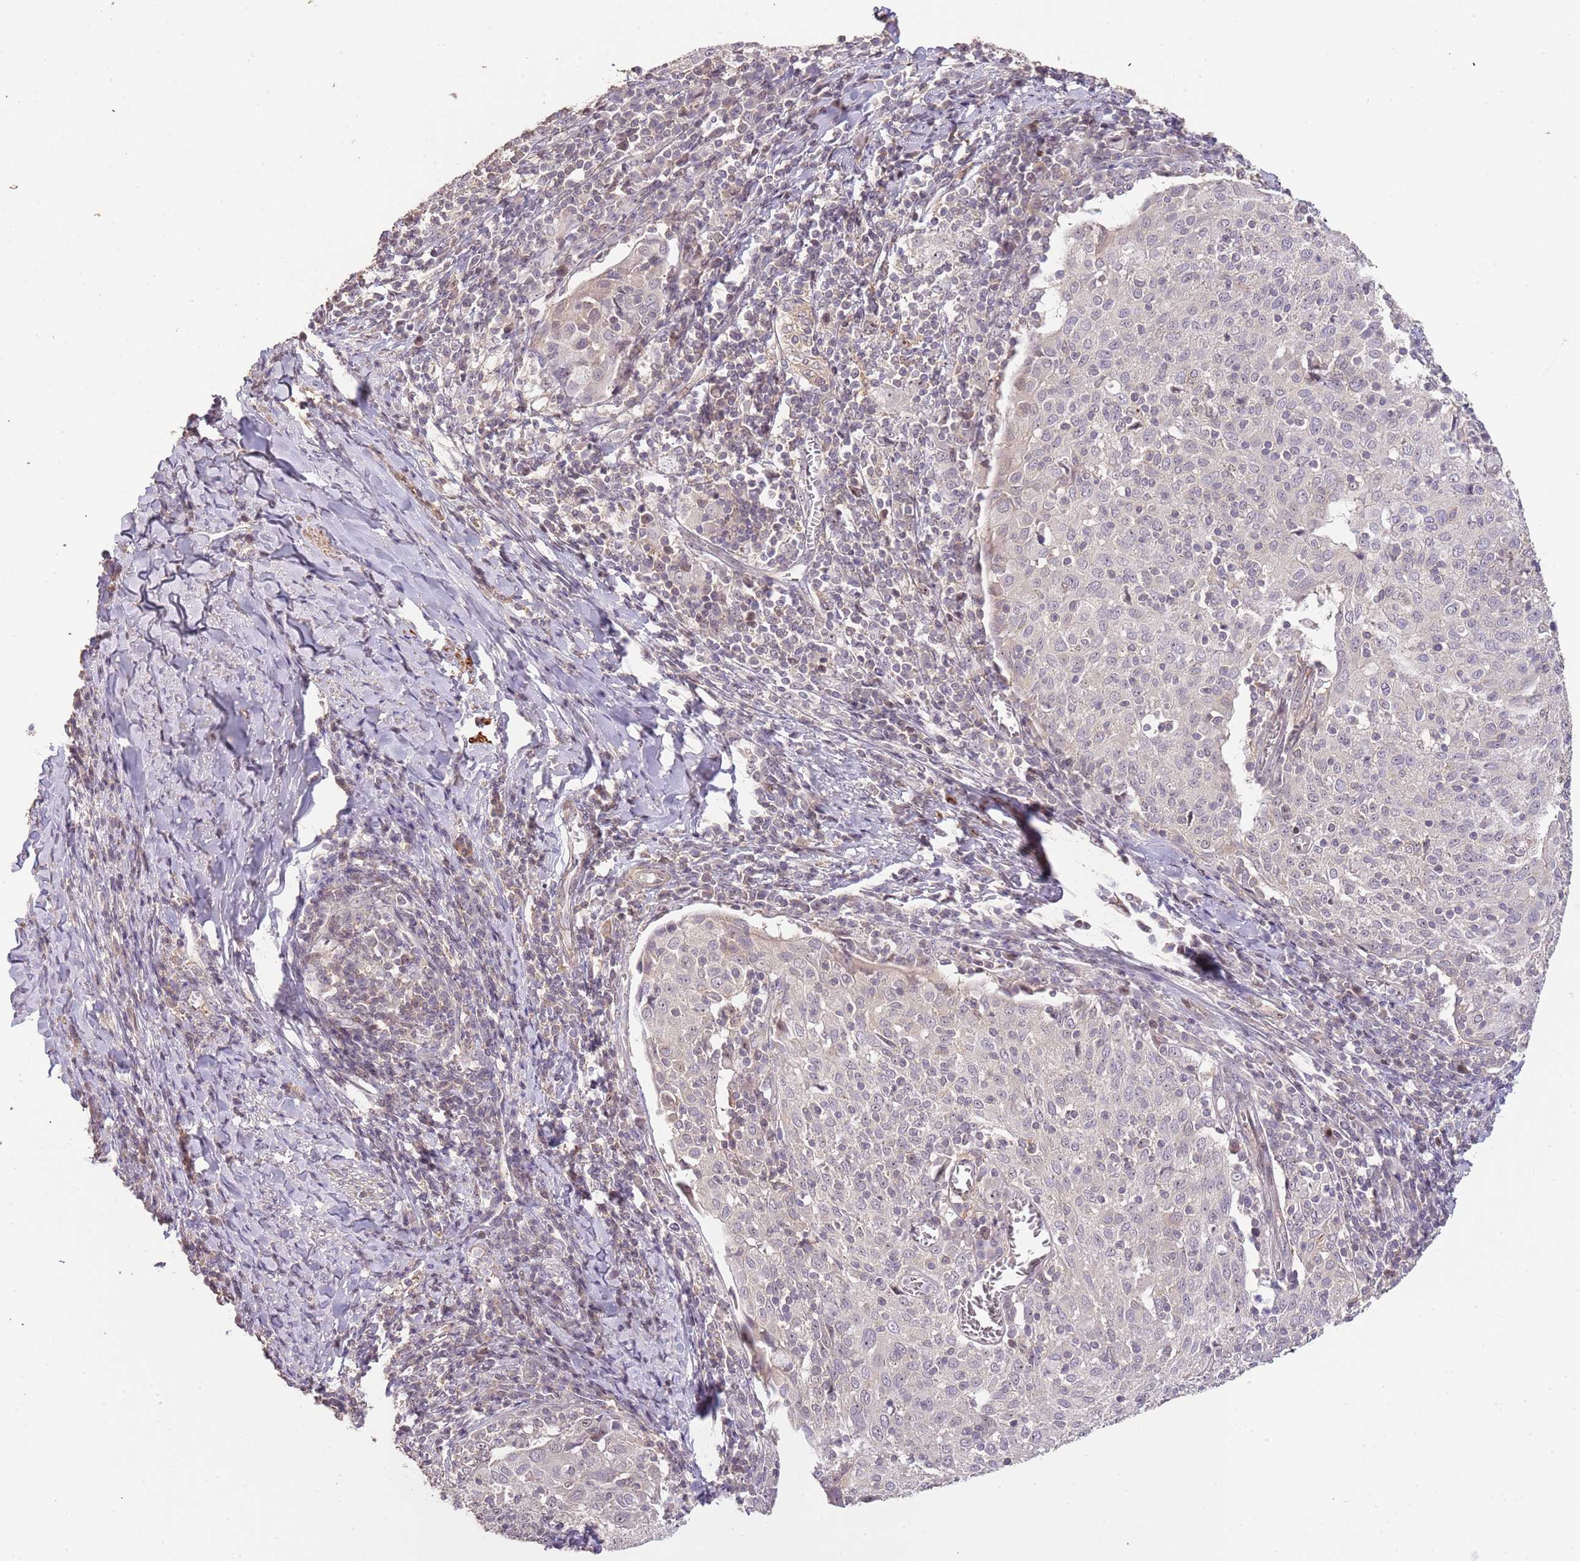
{"staining": {"intensity": "weak", "quantity": "<25%", "location": "nuclear"}, "tissue": "cervical cancer", "cell_type": "Tumor cells", "image_type": "cancer", "snomed": [{"axis": "morphology", "description": "Squamous cell carcinoma, NOS"}, {"axis": "topography", "description": "Cervix"}], "caption": "Tumor cells show no significant protein expression in cervical cancer.", "gene": "ADTRP", "patient": {"sex": "female", "age": 52}}